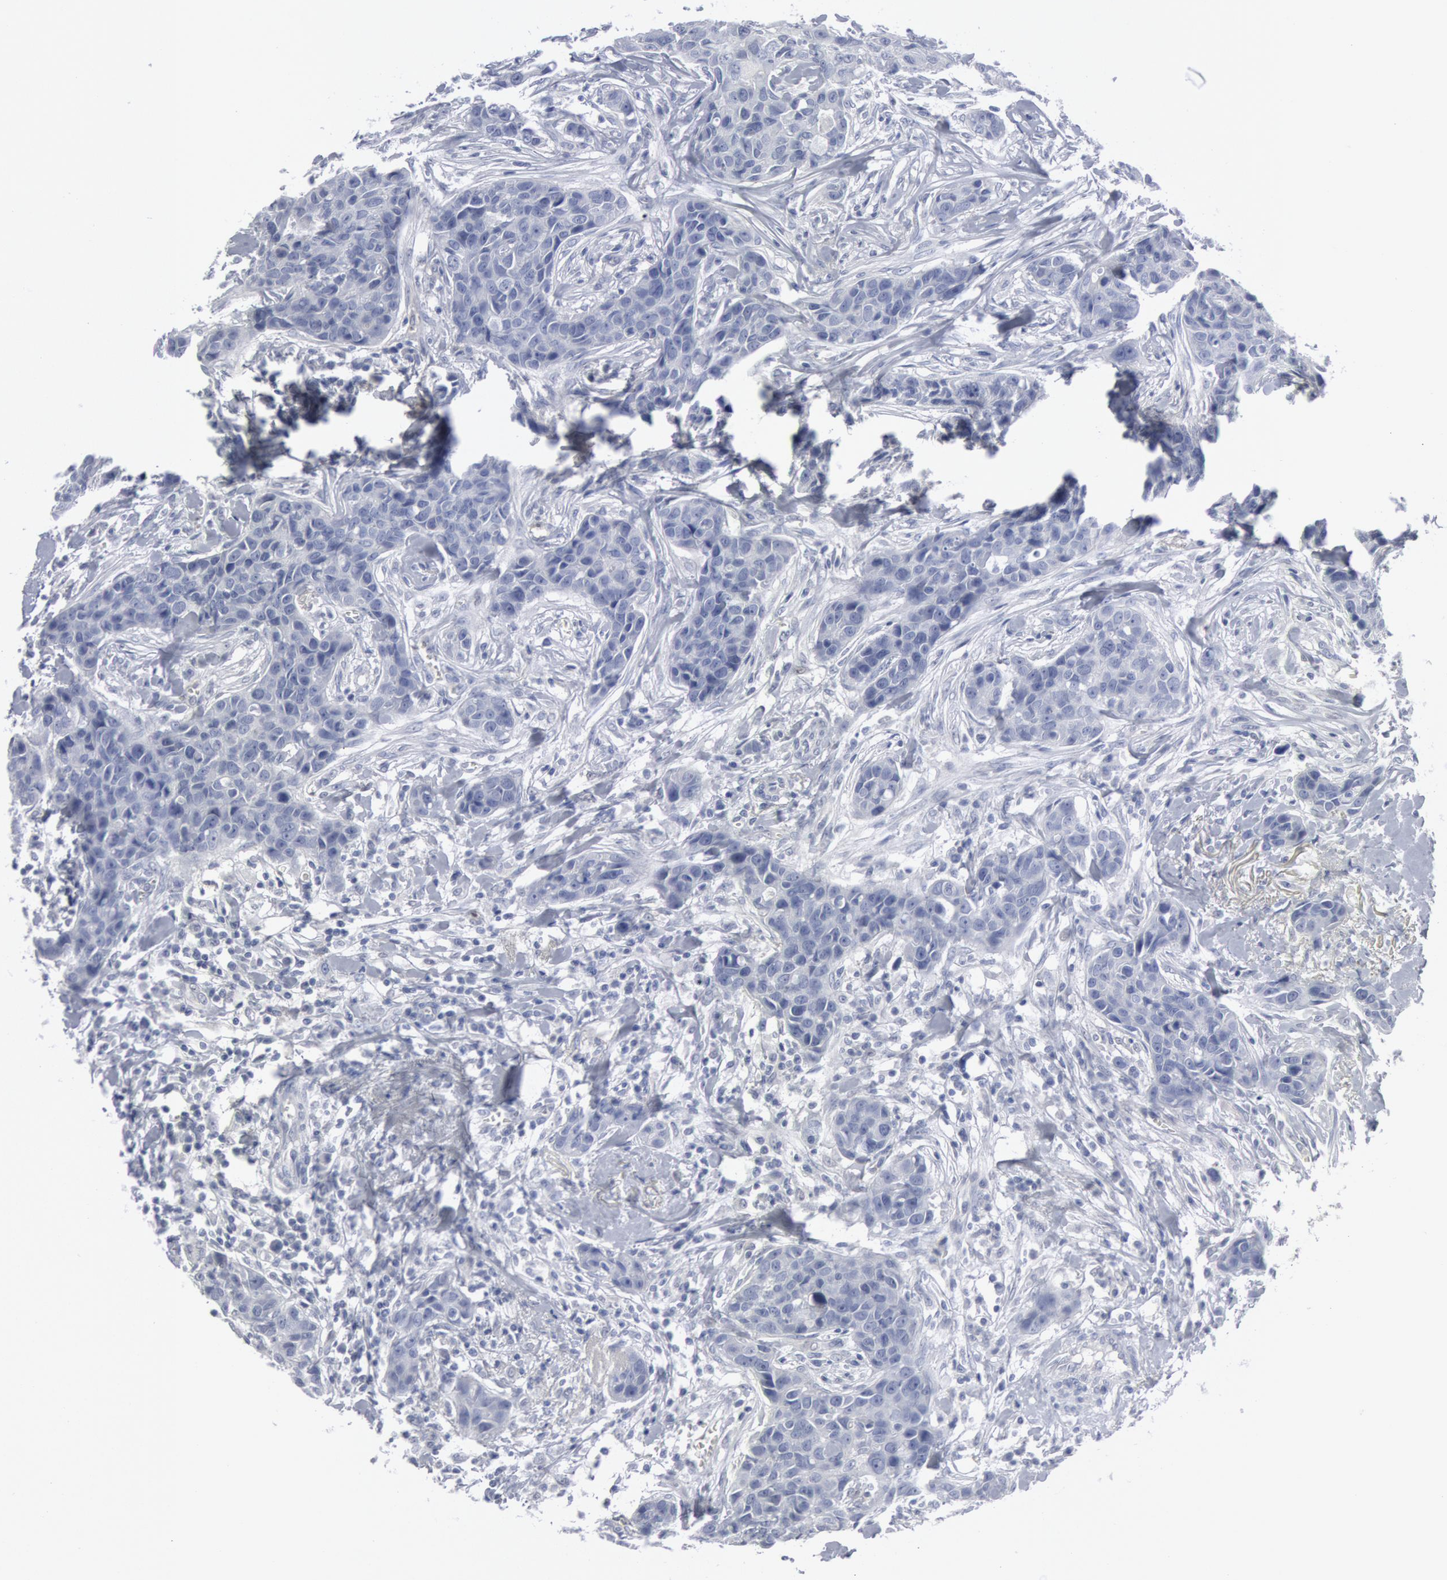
{"staining": {"intensity": "negative", "quantity": "none", "location": "none"}, "tissue": "breast cancer", "cell_type": "Tumor cells", "image_type": "cancer", "snomed": [{"axis": "morphology", "description": "Duct carcinoma"}, {"axis": "topography", "description": "Breast"}], "caption": "High magnification brightfield microscopy of breast cancer (invasive ductal carcinoma) stained with DAB (brown) and counterstained with hematoxylin (blue): tumor cells show no significant positivity. The staining was performed using DAB (3,3'-diaminobenzidine) to visualize the protein expression in brown, while the nuclei were stained in blue with hematoxylin (Magnification: 20x).", "gene": "DMC1", "patient": {"sex": "female", "age": 91}}